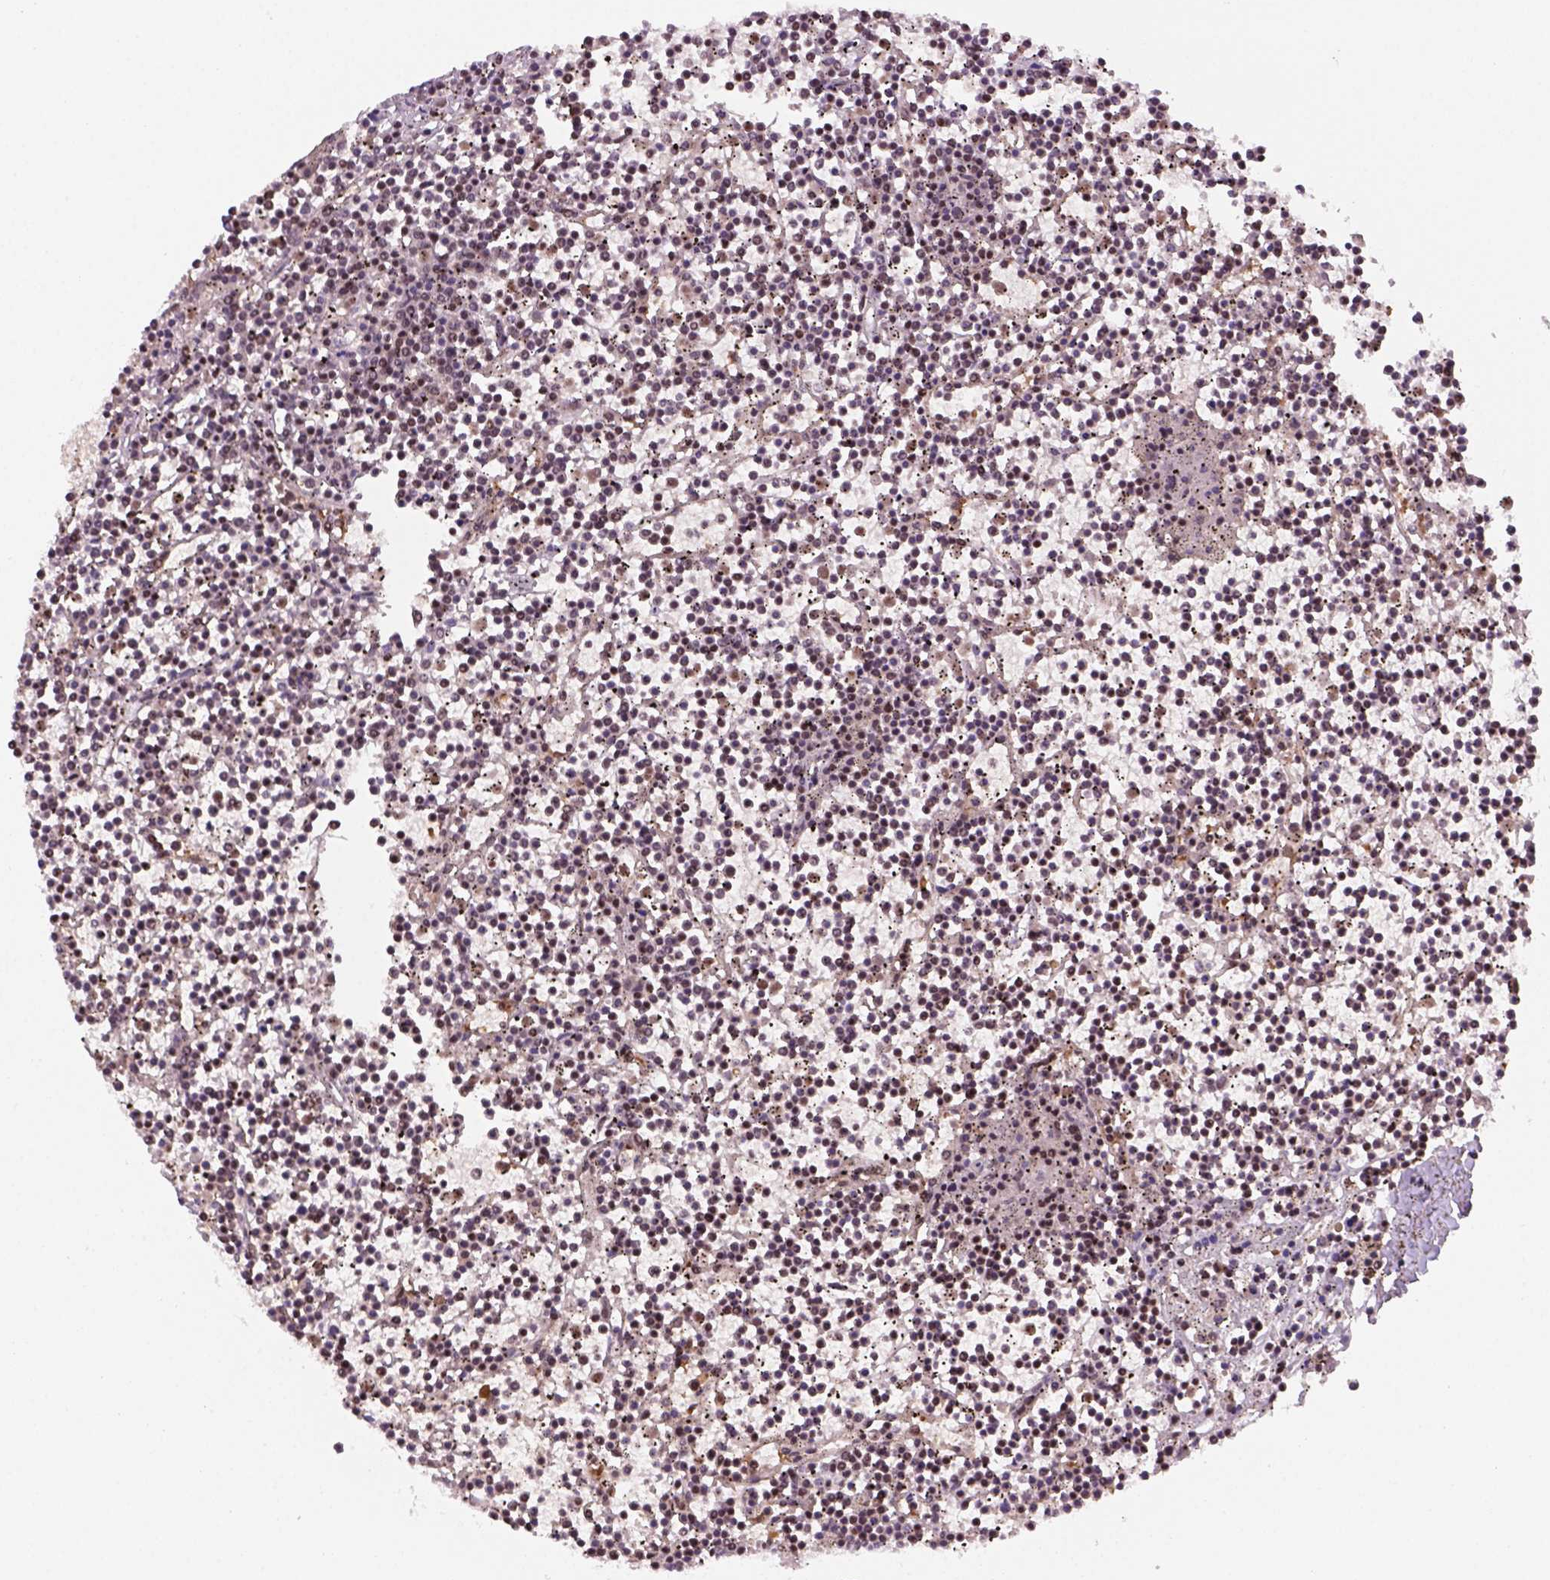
{"staining": {"intensity": "moderate", "quantity": ">75%", "location": "nuclear"}, "tissue": "lymphoma", "cell_type": "Tumor cells", "image_type": "cancer", "snomed": [{"axis": "morphology", "description": "Malignant lymphoma, non-Hodgkin's type, Low grade"}, {"axis": "topography", "description": "Spleen"}], "caption": "Malignant lymphoma, non-Hodgkin's type (low-grade) stained for a protein (brown) demonstrates moderate nuclear positive staining in about >75% of tumor cells.", "gene": "GOT1", "patient": {"sex": "female", "age": 19}}